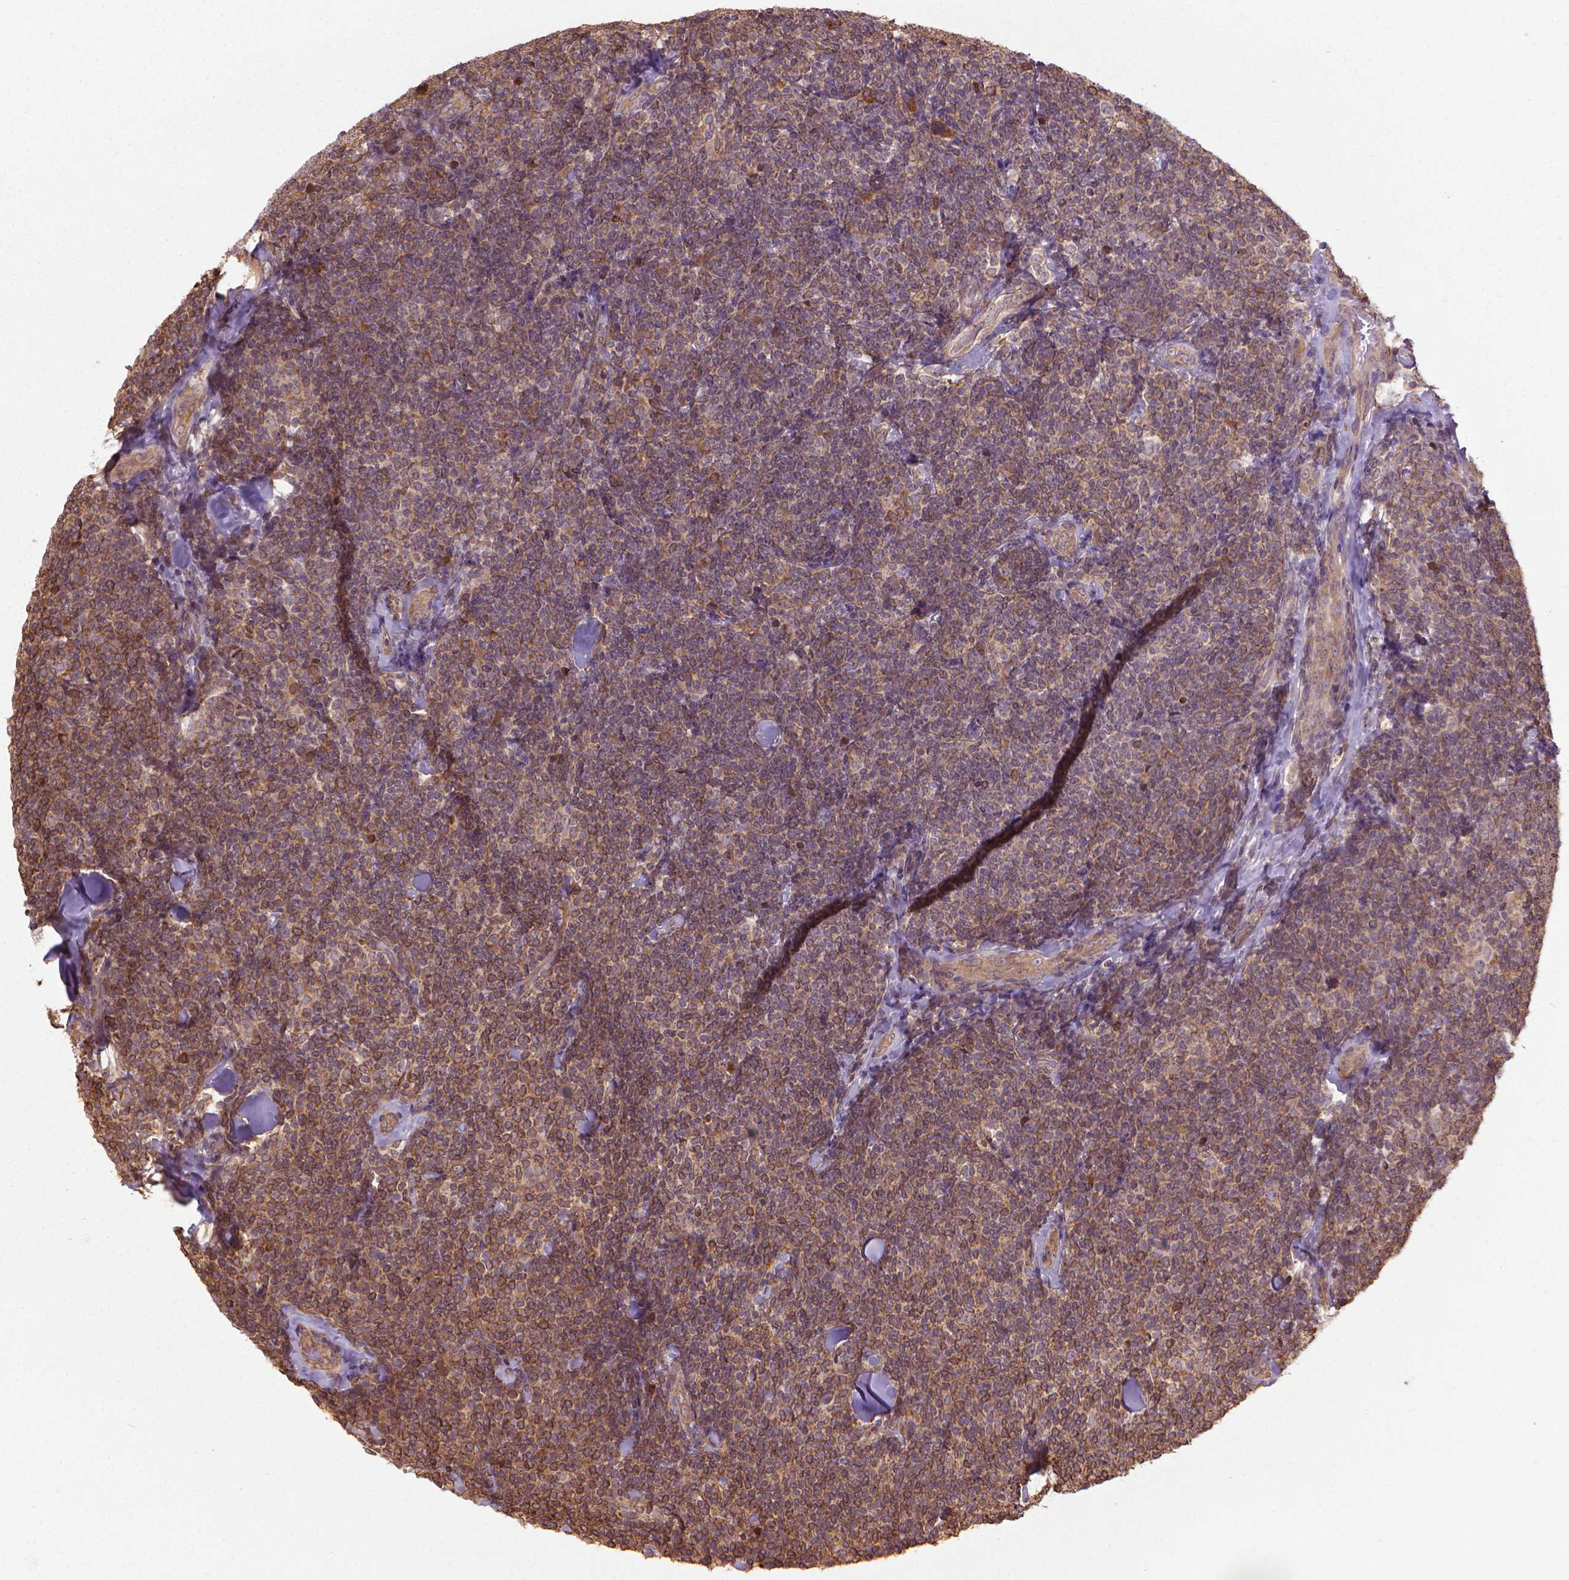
{"staining": {"intensity": "moderate", "quantity": ">75%", "location": "cytoplasmic/membranous"}, "tissue": "lymphoma", "cell_type": "Tumor cells", "image_type": "cancer", "snomed": [{"axis": "morphology", "description": "Malignant lymphoma, non-Hodgkin's type, Low grade"}, {"axis": "topography", "description": "Lymph node"}], "caption": "This image demonstrates IHC staining of human malignant lymphoma, non-Hodgkin's type (low-grade), with medium moderate cytoplasmic/membranous positivity in approximately >75% of tumor cells.", "gene": "GAS1", "patient": {"sex": "female", "age": 56}}